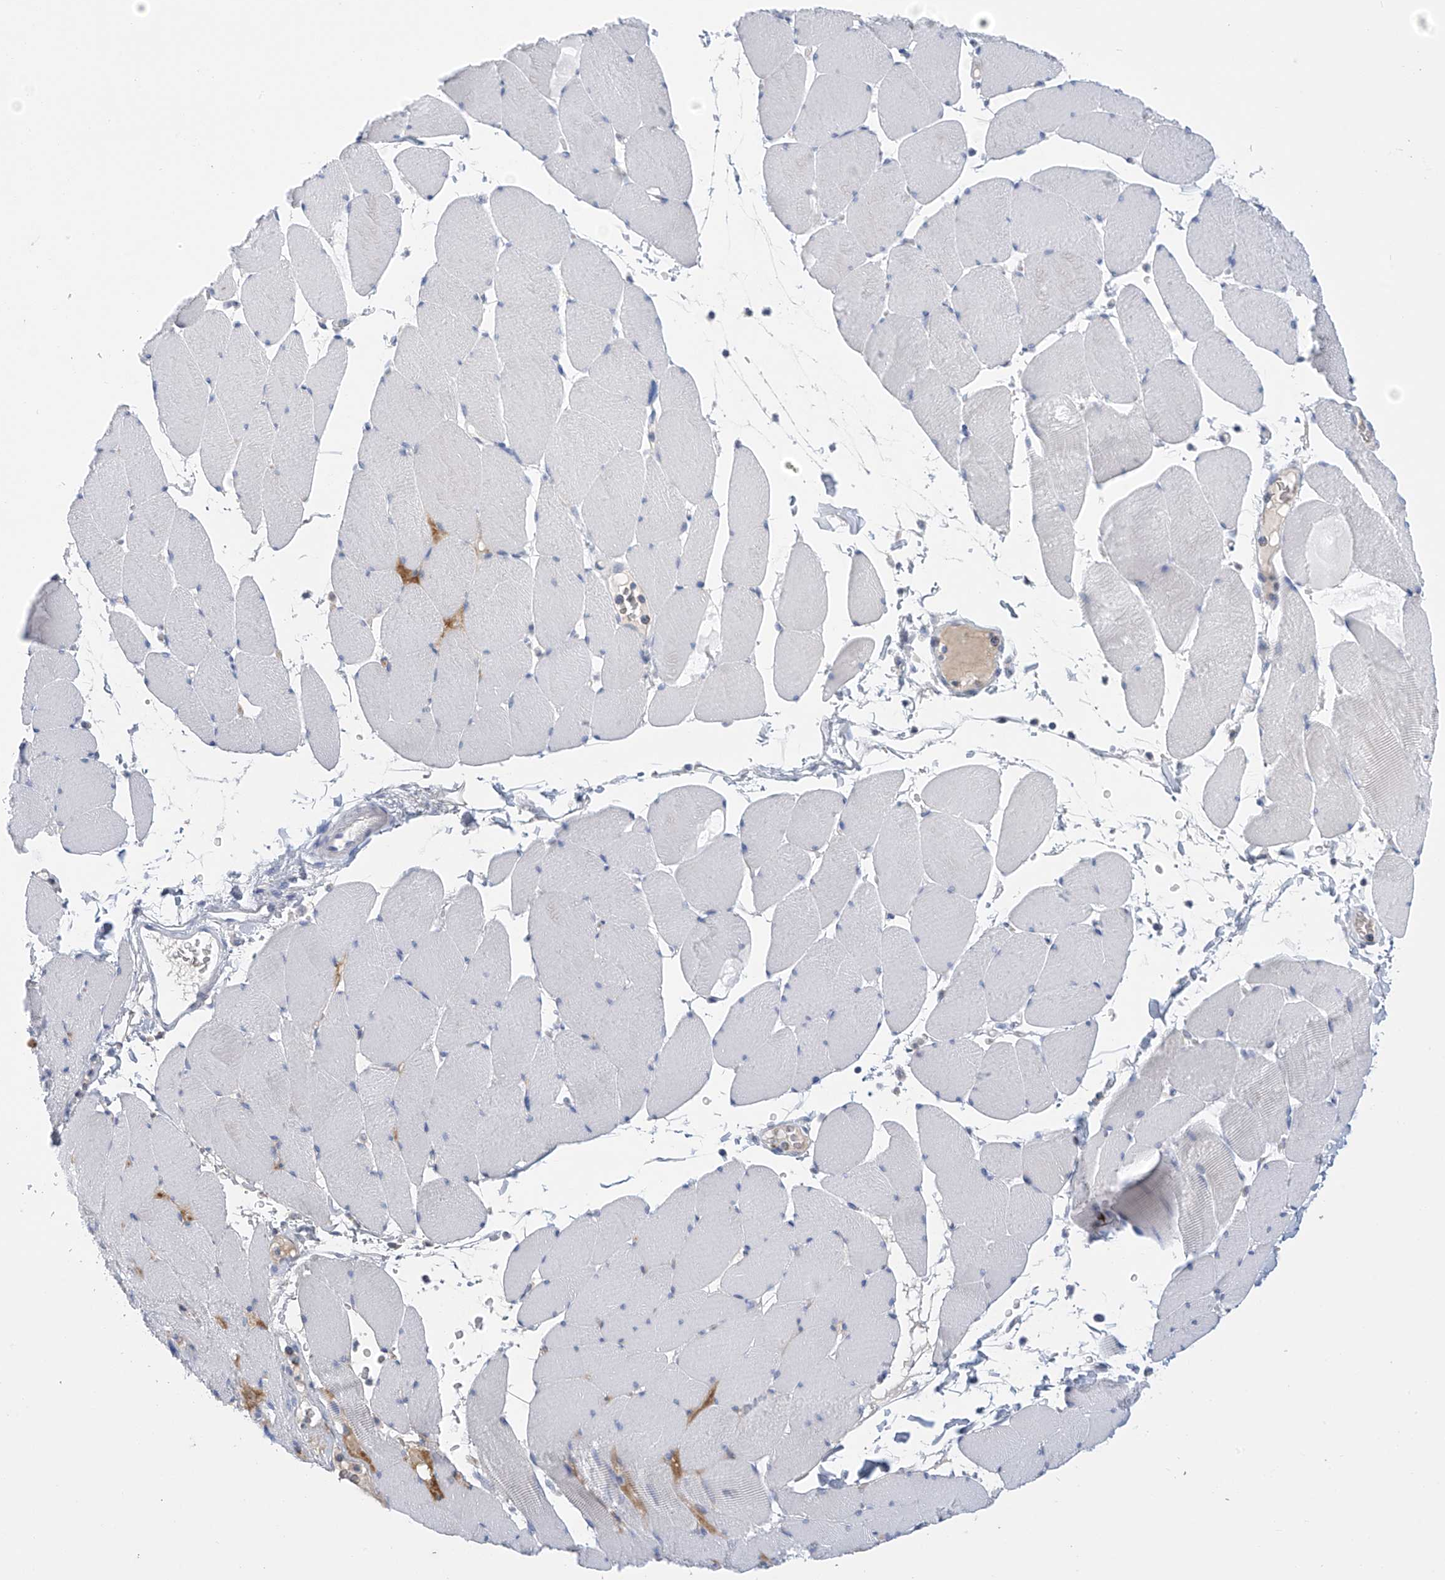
{"staining": {"intensity": "negative", "quantity": "none", "location": "none"}, "tissue": "skeletal muscle", "cell_type": "Myocytes", "image_type": "normal", "snomed": [{"axis": "morphology", "description": "Normal tissue, NOS"}, {"axis": "topography", "description": "Skeletal muscle"}, {"axis": "topography", "description": "Head-Neck"}], "caption": "Protein analysis of normal skeletal muscle displays no significant expression in myocytes.", "gene": "SLCO4A1", "patient": {"sex": "male", "age": 66}}